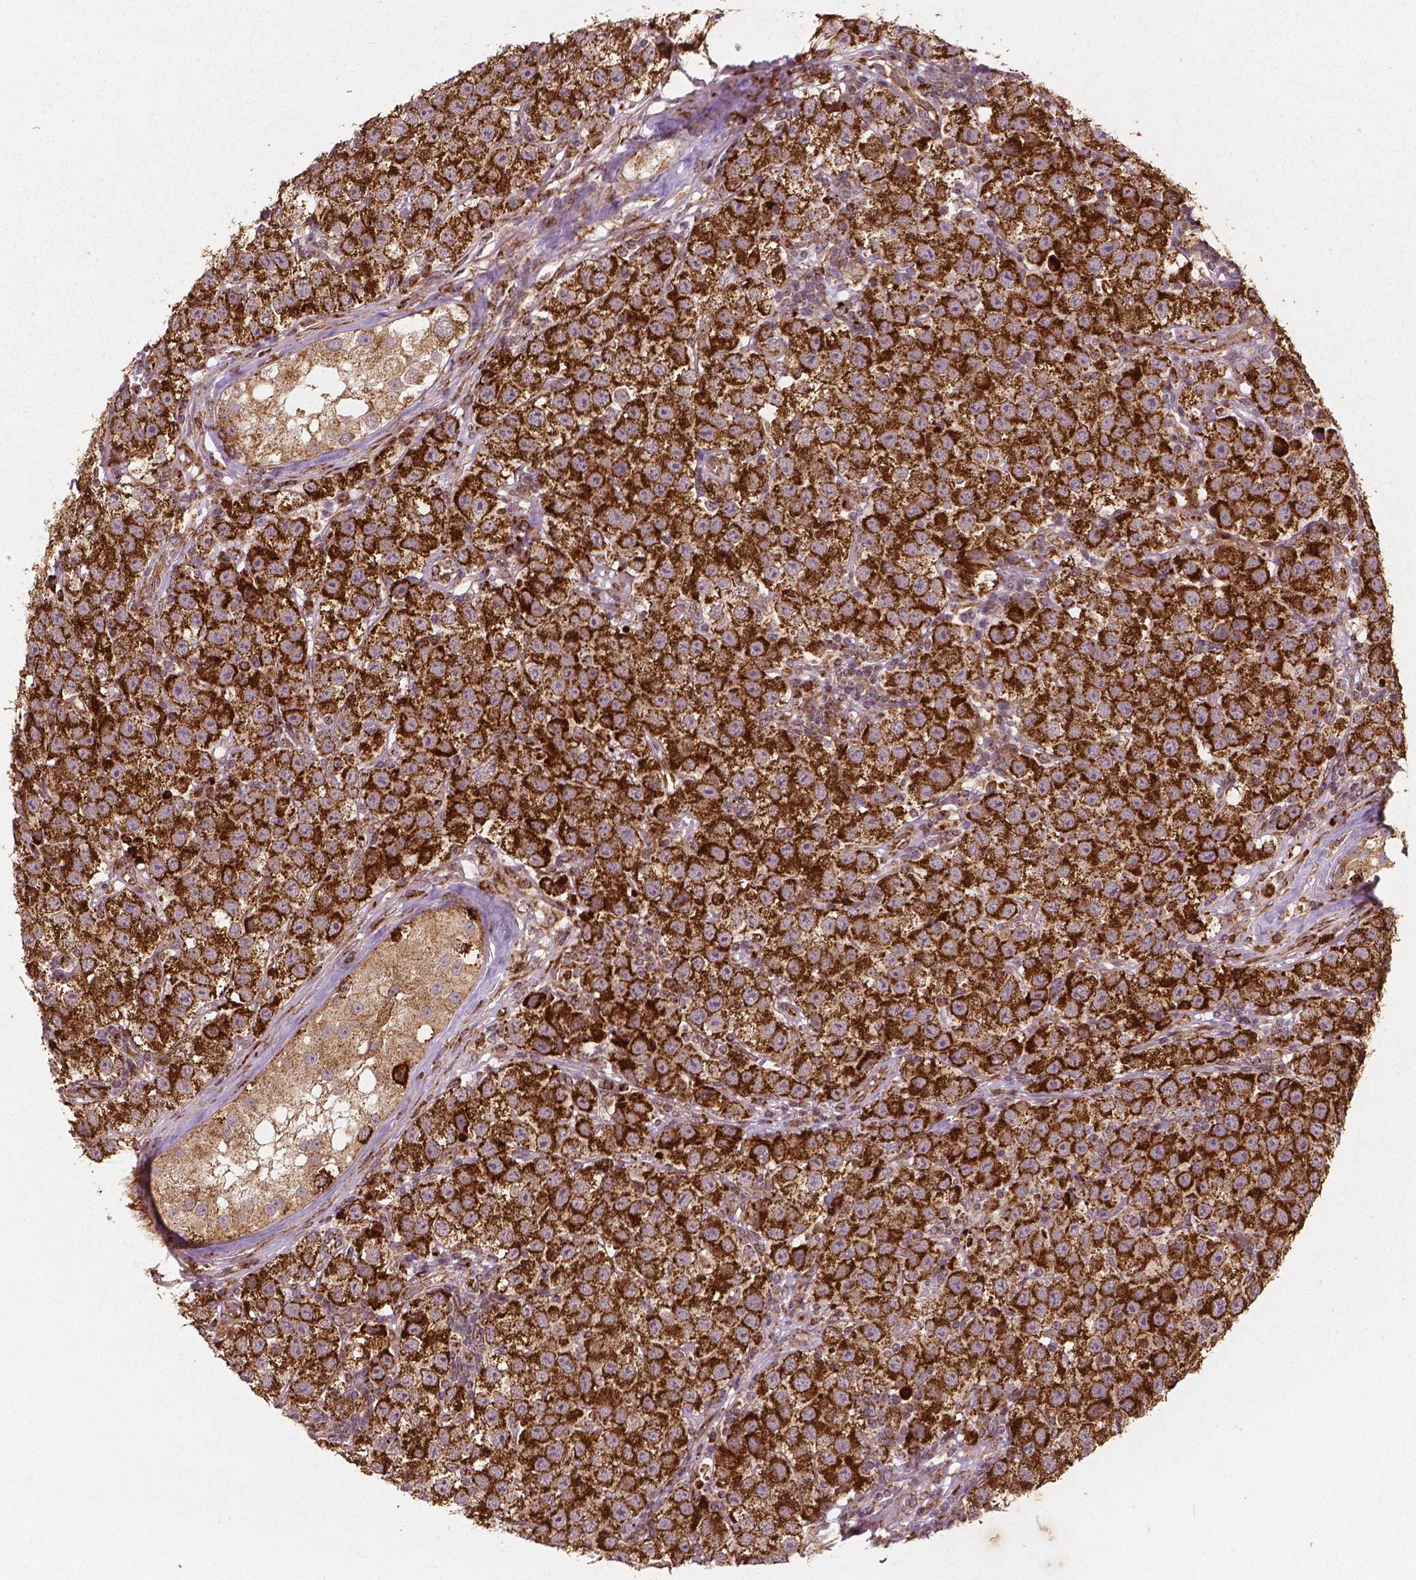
{"staining": {"intensity": "strong", "quantity": ">75%", "location": "cytoplasmic/membranous"}, "tissue": "testis cancer", "cell_type": "Tumor cells", "image_type": "cancer", "snomed": [{"axis": "morphology", "description": "Seminoma, NOS"}, {"axis": "topography", "description": "Testis"}], "caption": "Tumor cells demonstrate high levels of strong cytoplasmic/membranous positivity in approximately >75% of cells in testis seminoma. The staining was performed using DAB, with brown indicating positive protein expression. Nuclei are stained blue with hematoxylin.", "gene": "PGAM5", "patient": {"sex": "male", "age": 34}}